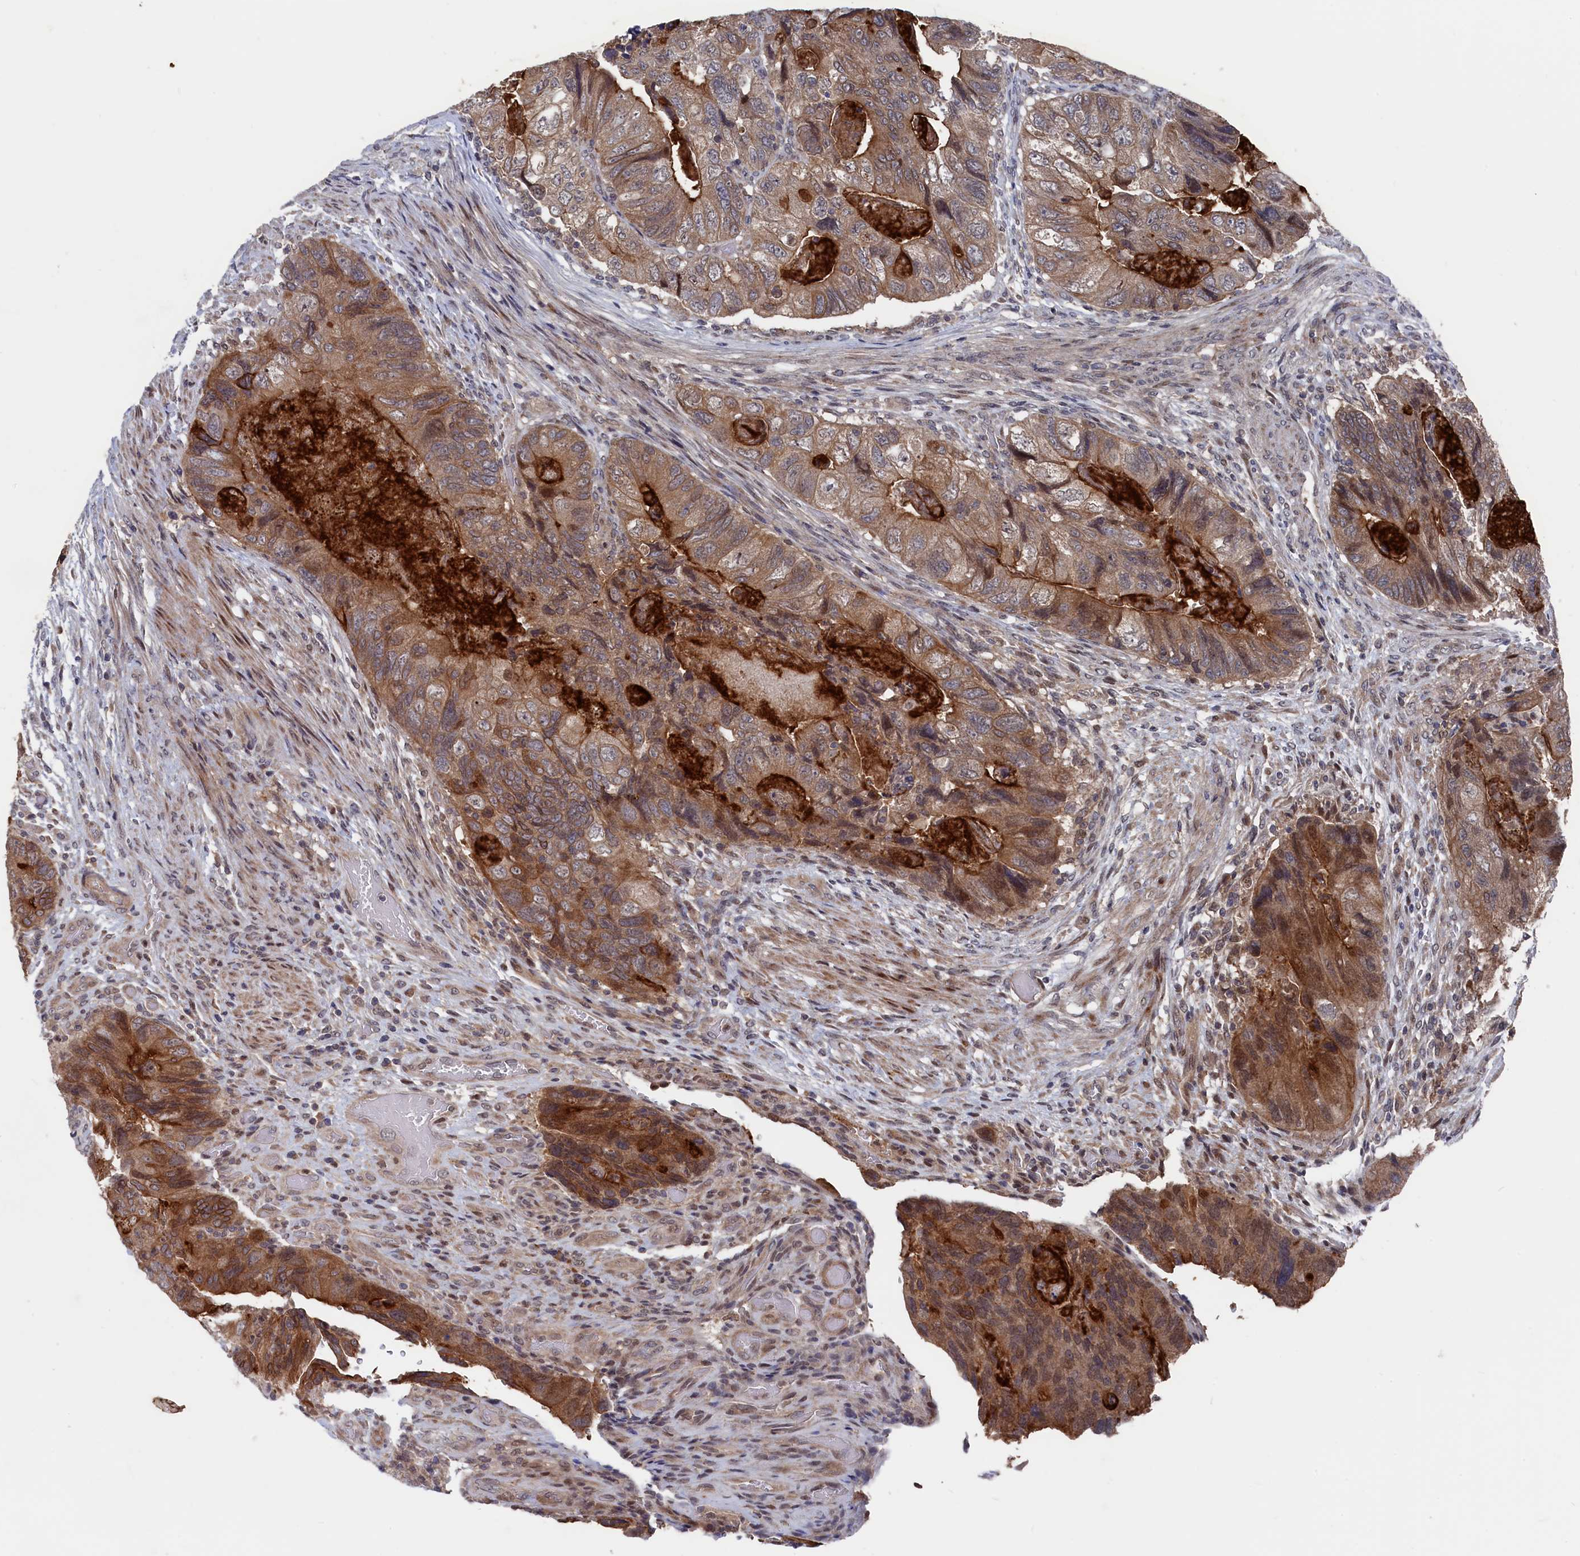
{"staining": {"intensity": "moderate", "quantity": ">75%", "location": "cytoplasmic/membranous"}, "tissue": "colorectal cancer", "cell_type": "Tumor cells", "image_type": "cancer", "snomed": [{"axis": "morphology", "description": "Adenocarcinoma, NOS"}, {"axis": "topography", "description": "Rectum"}], "caption": "Approximately >75% of tumor cells in human colorectal cancer reveal moderate cytoplasmic/membranous protein expression as visualized by brown immunohistochemical staining.", "gene": "TMC5", "patient": {"sex": "male", "age": 63}}